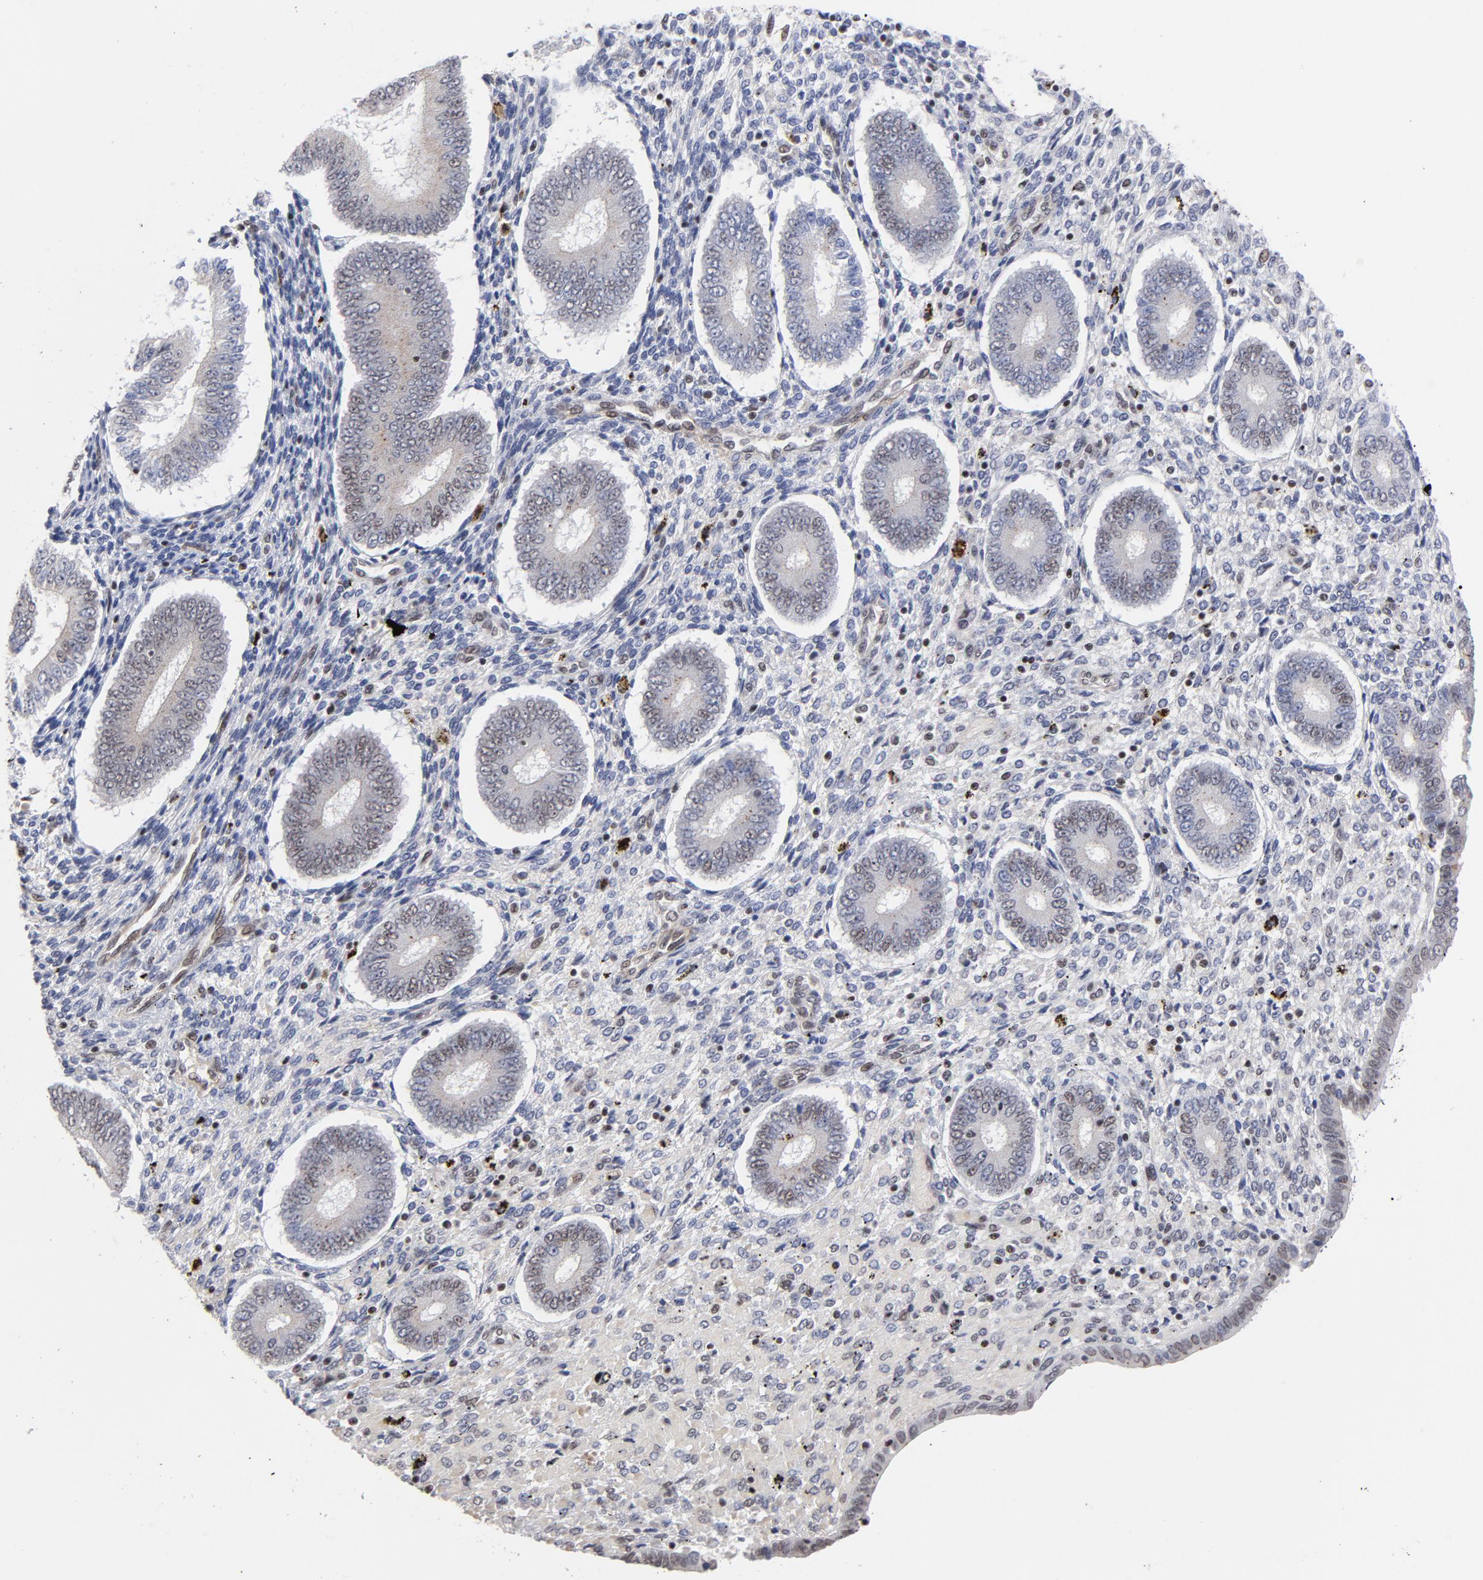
{"staining": {"intensity": "strong", "quantity": ">75%", "location": "nuclear"}, "tissue": "endometrium", "cell_type": "Cells in endometrial stroma", "image_type": "normal", "snomed": [{"axis": "morphology", "description": "Normal tissue, NOS"}, {"axis": "topography", "description": "Endometrium"}], "caption": "An immunohistochemistry (IHC) micrograph of normal tissue is shown. Protein staining in brown labels strong nuclear positivity in endometrium within cells in endometrial stroma.", "gene": "CTCF", "patient": {"sex": "female", "age": 42}}